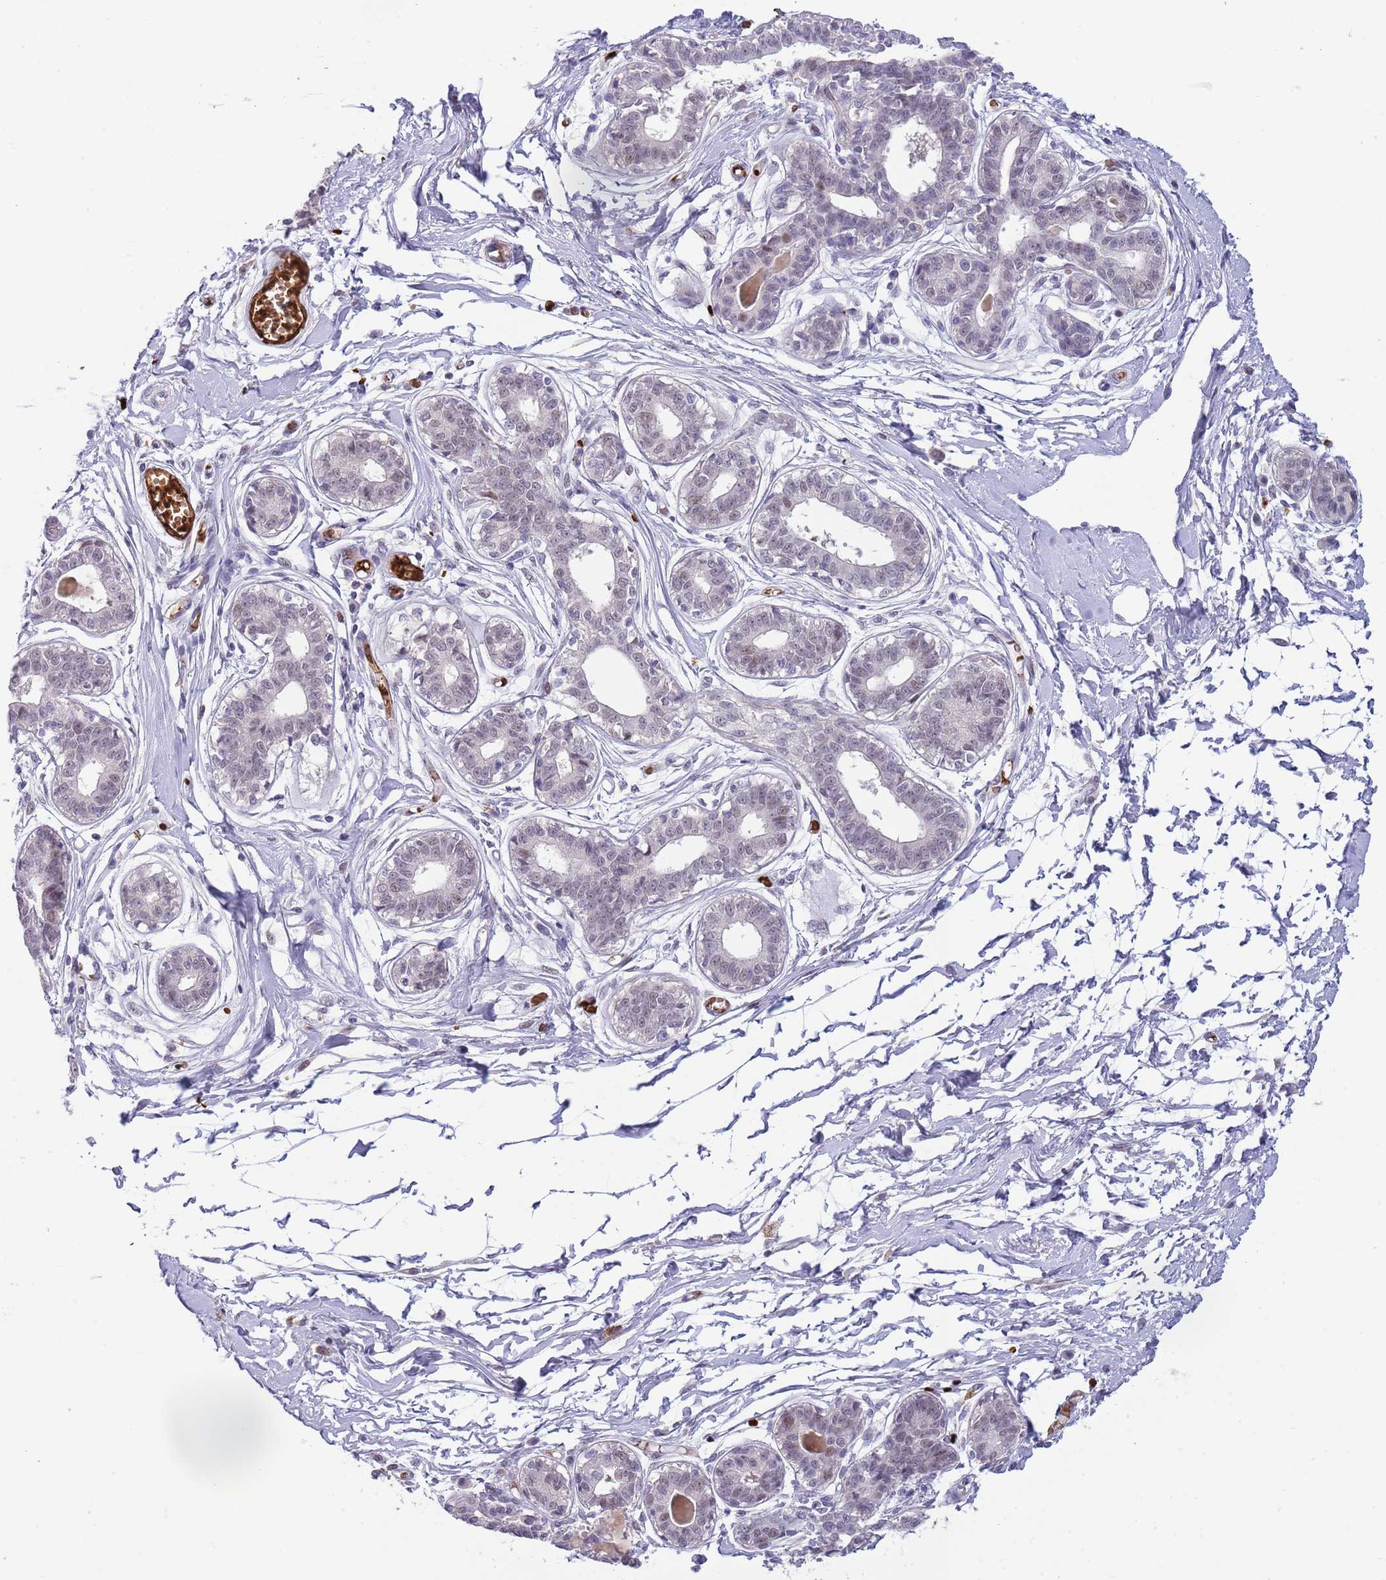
{"staining": {"intensity": "negative", "quantity": "none", "location": "none"}, "tissue": "breast", "cell_type": "Adipocytes", "image_type": "normal", "snomed": [{"axis": "morphology", "description": "Normal tissue, NOS"}, {"axis": "topography", "description": "Breast"}], "caption": "The immunohistochemistry (IHC) photomicrograph has no significant positivity in adipocytes of breast. The staining is performed using DAB (3,3'-diaminobenzidine) brown chromogen with nuclei counter-stained in using hematoxylin.", "gene": "LYPD6B", "patient": {"sex": "female", "age": 45}}